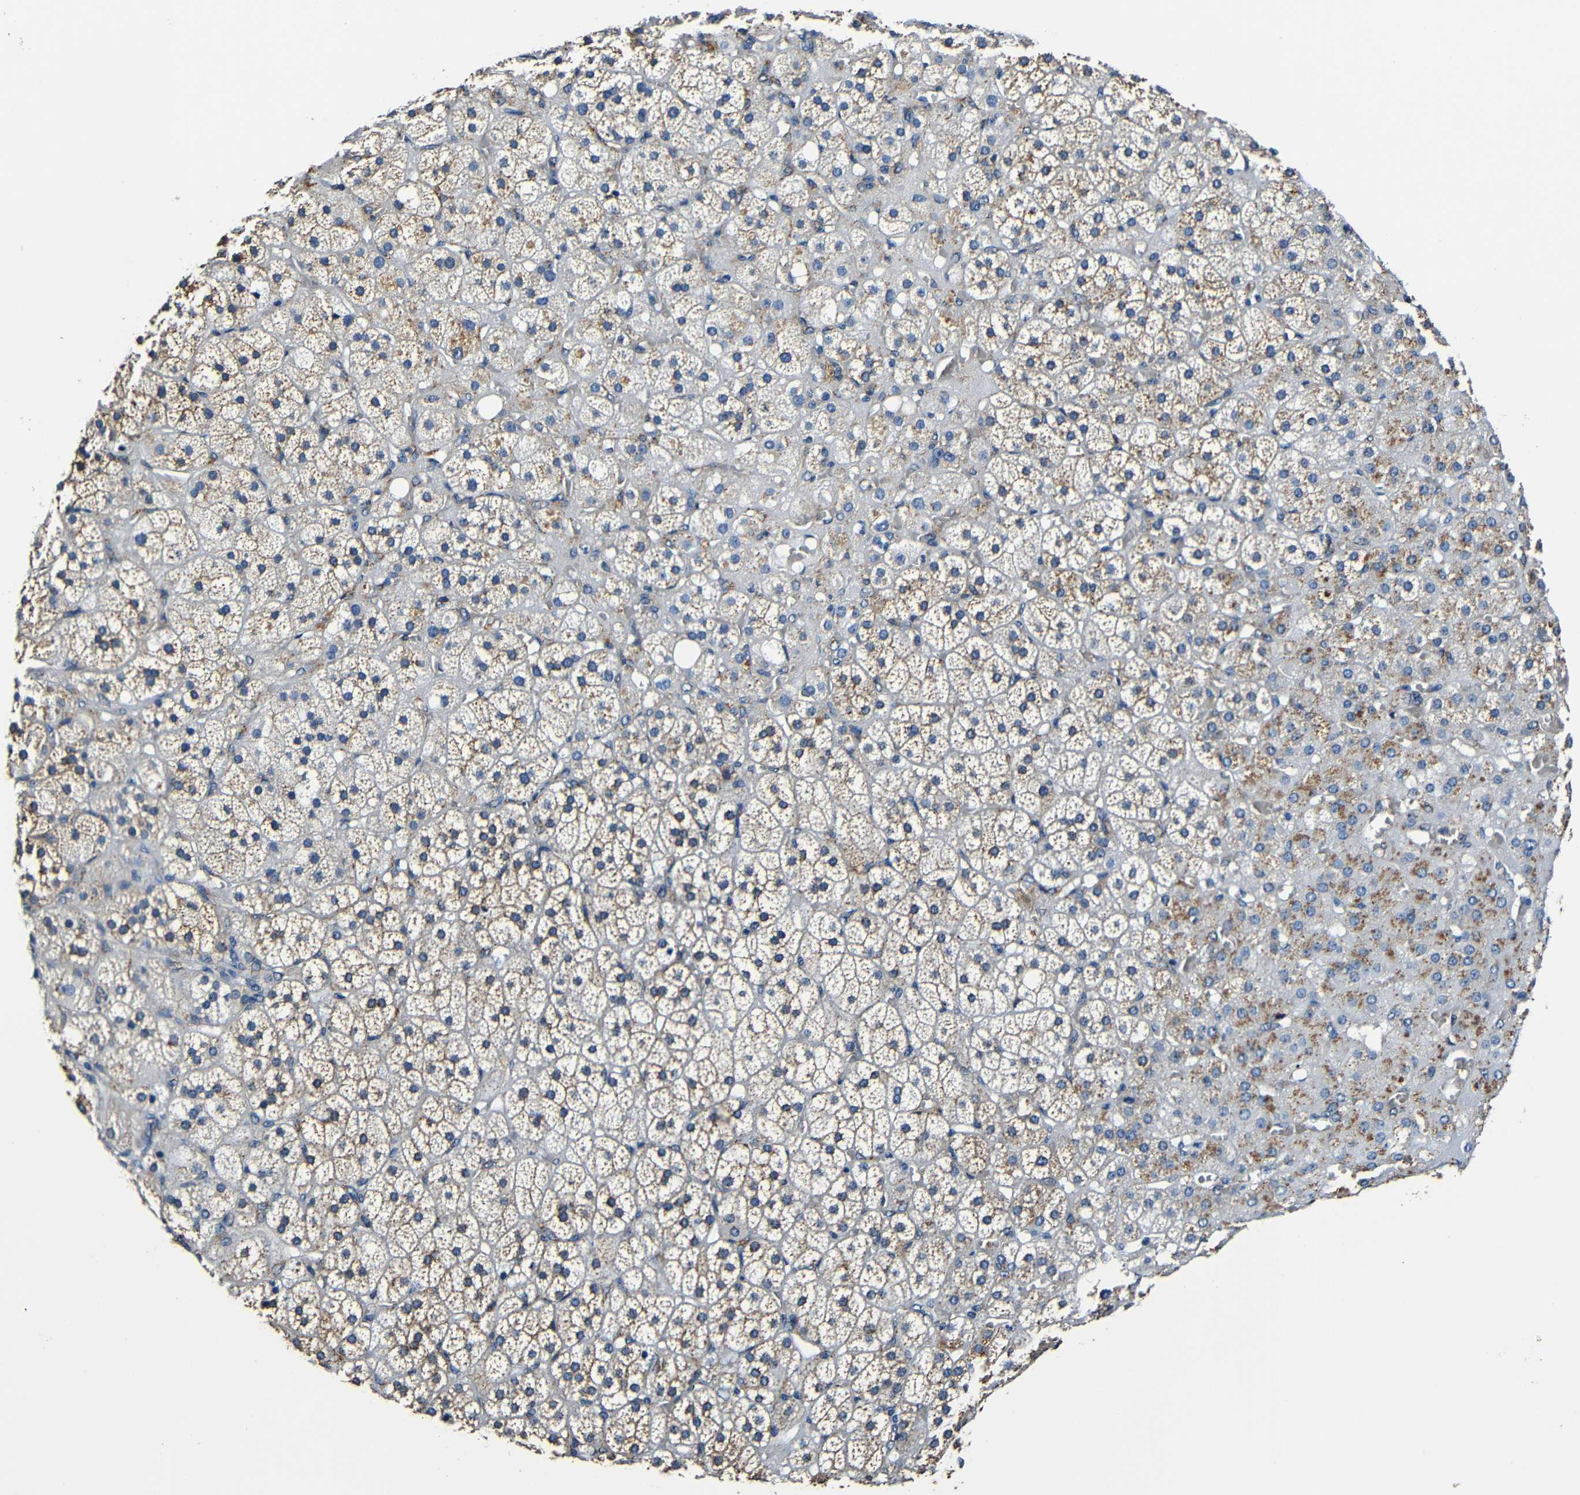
{"staining": {"intensity": "moderate", "quantity": "25%-75%", "location": "cytoplasmic/membranous"}, "tissue": "adrenal gland", "cell_type": "Glandular cells", "image_type": "normal", "snomed": [{"axis": "morphology", "description": "Normal tissue, NOS"}, {"axis": "topography", "description": "Adrenal gland"}], "caption": "The image shows staining of normal adrenal gland, revealing moderate cytoplasmic/membranous protein expression (brown color) within glandular cells. (DAB = brown stain, brightfield microscopy at high magnification).", "gene": "RRBP1", "patient": {"sex": "female", "age": 71}}